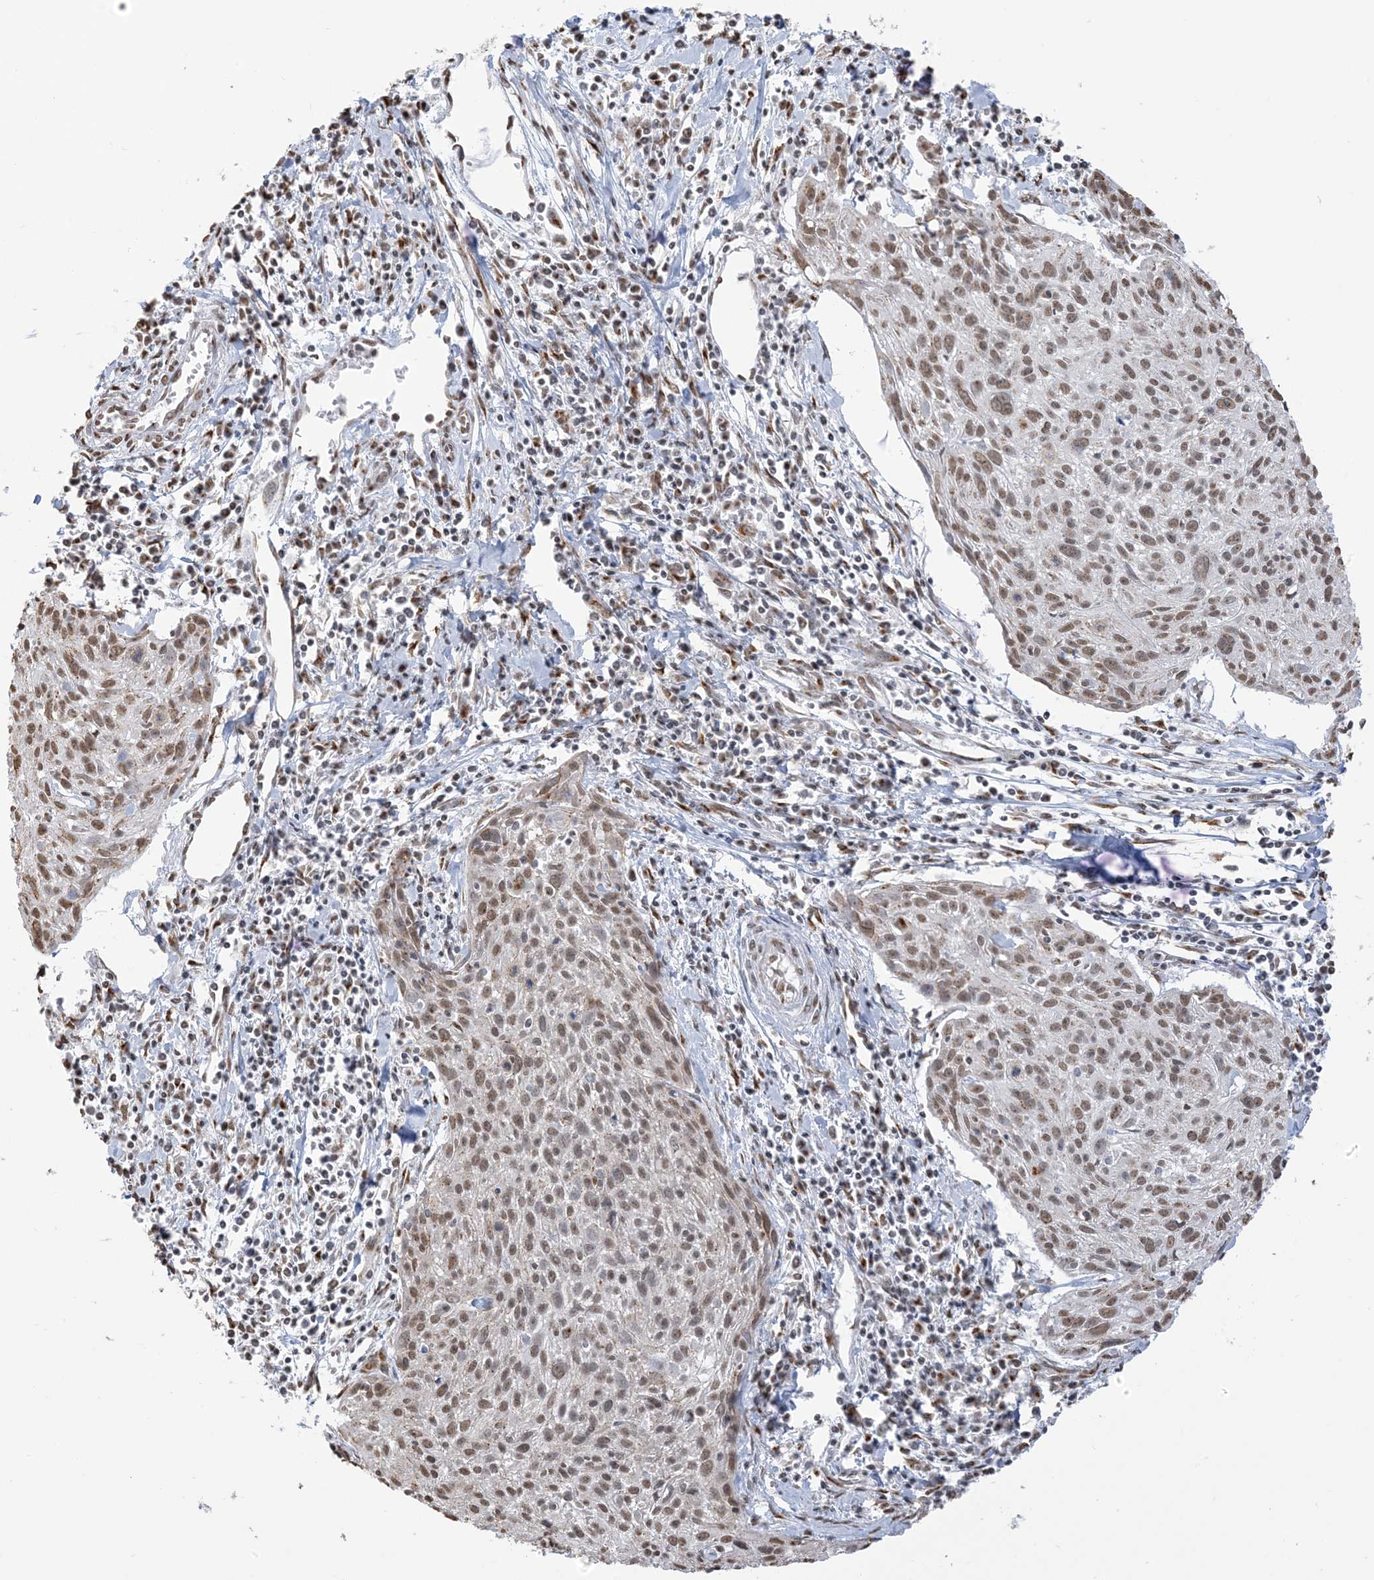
{"staining": {"intensity": "moderate", "quantity": ">75%", "location": "nuclear"}, "tissue": "cervical cancer", "cell_type": "Tumor cells", "image_type": "cancer", "snomed": [{"axis": "morphology", "description": "Squamous cell carcinoma, NOS"}, {"axis": "topography", "description": "Cervix"}], "caption": "Squamous cell carcinoma (cervical) was stained to show a protein in brown. There is medium levels of moderate nuclear staining in approximately >75% of tumor cells.", "gene": "GPR107", "patient": {"sex": "female", "age": 51}}